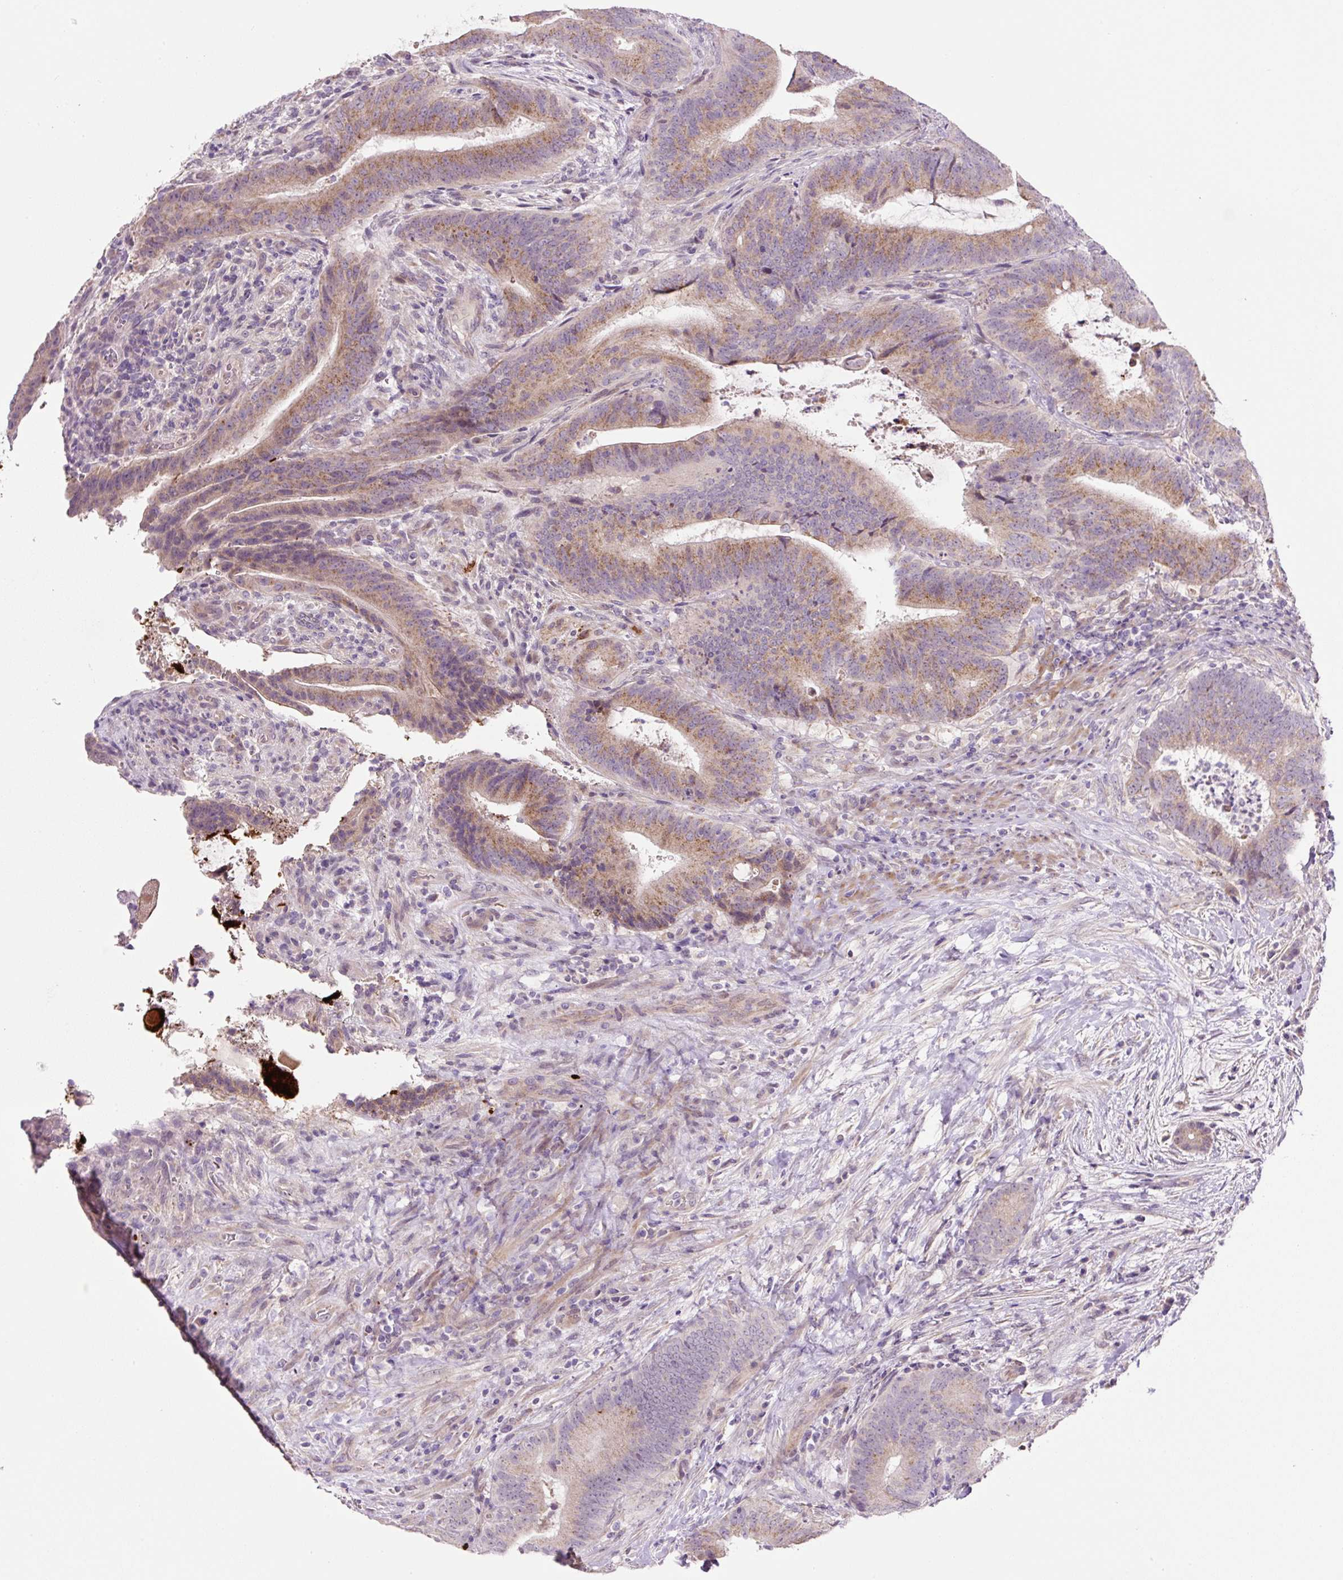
{"staining": {"intensity": "moderate", "quantity": ">75%", "location": "cytoplasmic/membranous"}, "tissue": "colorectal cancer", "cell_type": "Tumor cells", "image_type": "cancer", "snomed": [{"axis": "morphology", "description": "Adenocarcinoma, NOS"}, {"axis": "topography", "description": "Colon"}], "caption": "Colorectal cancer stained with DAB (3,3'-diaminobenzidine) immunohistochemistry (IHC) reveals medium levels of moderate cytoplasmic/membranous staining in about >75% of tumor cells. The protein is stained brown, and the nuclei are stained in blue (DAB (3,3'-diaminobenzidine) IHC with brightfield microscopy, high magnification).", "gene": "OGDHL", "patient": {"sex": "female", "age": 43}}